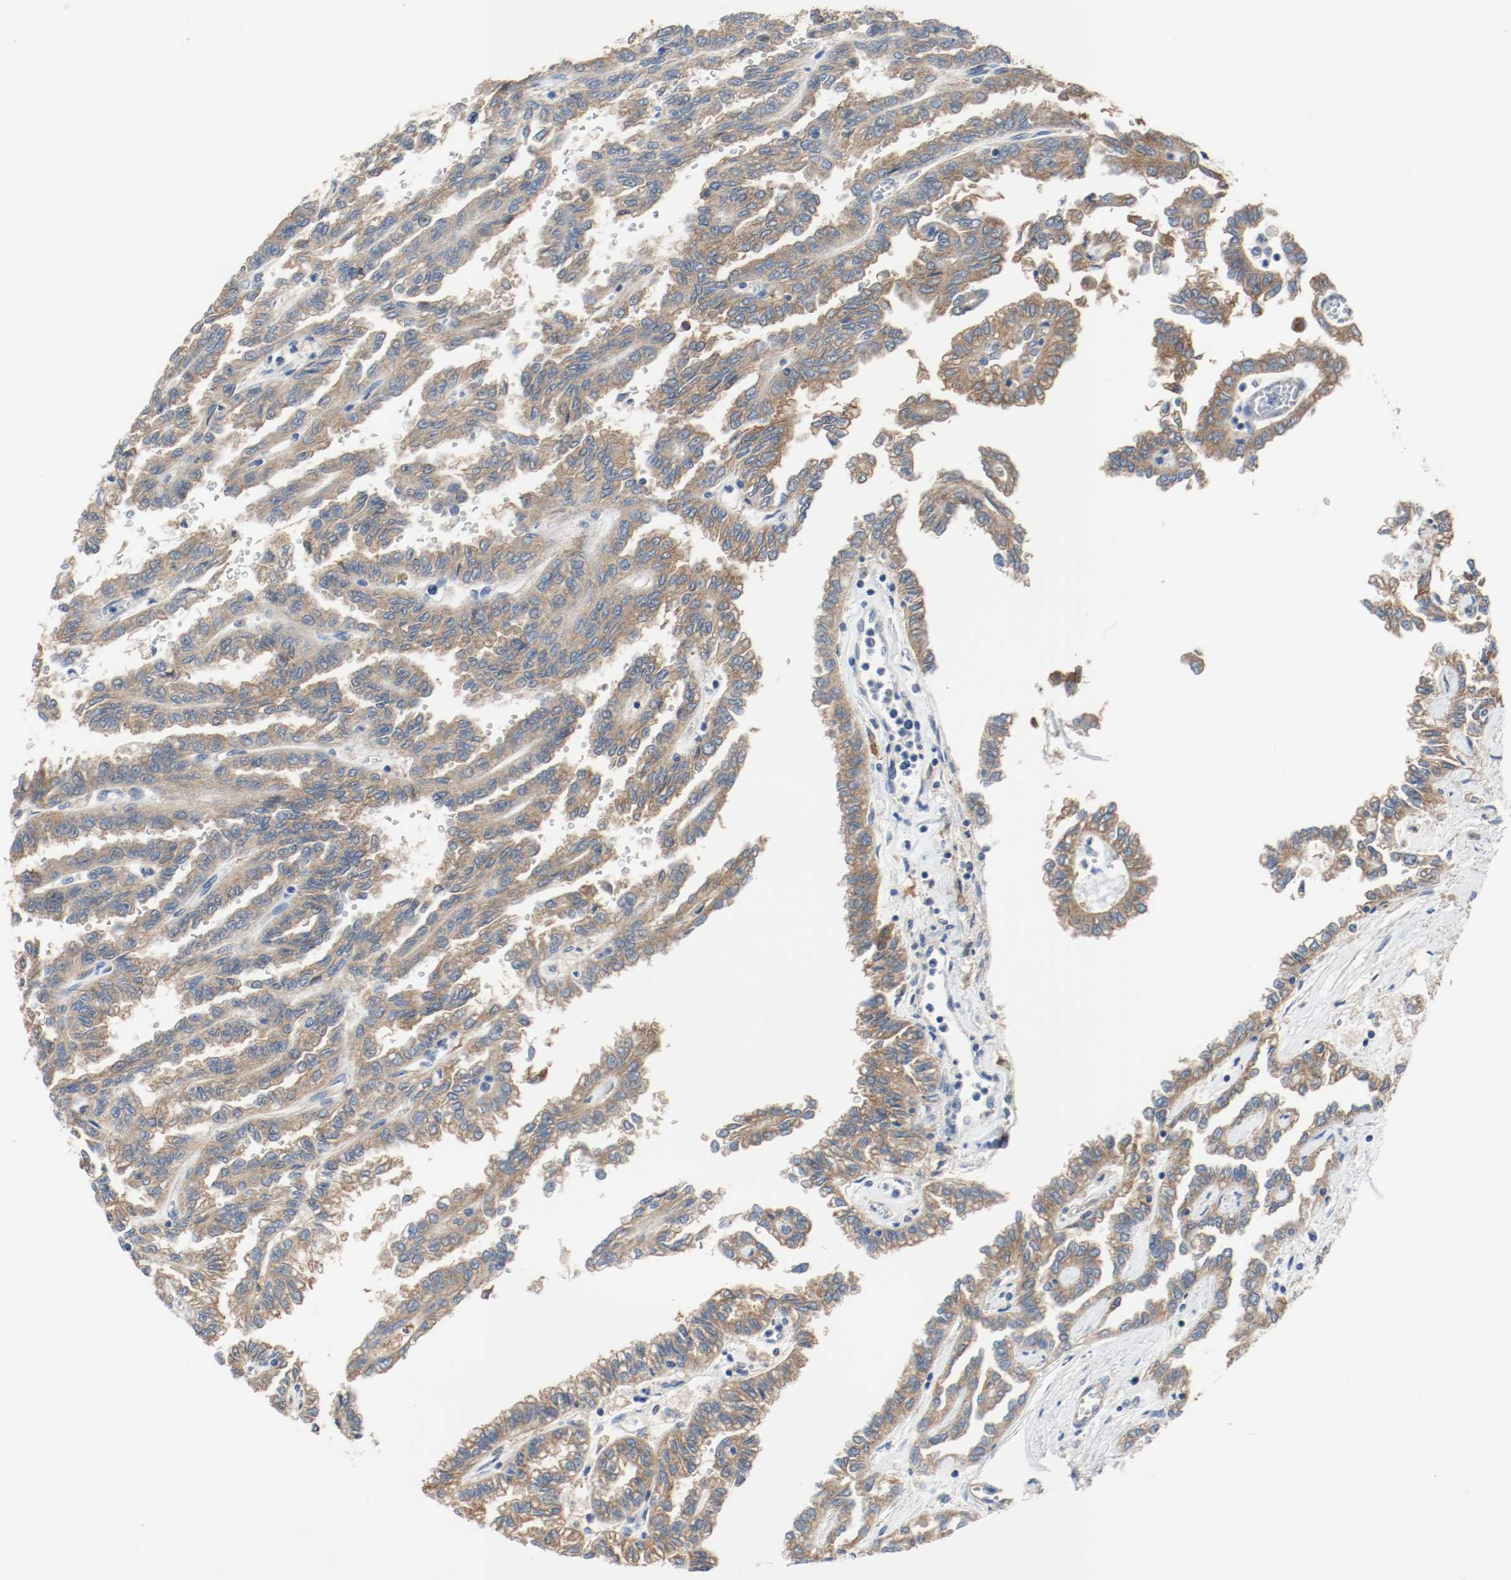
{"staining": {"intensity": "weak", "quantity": ">75%", "location": "cytoplasmic/membranous"}, "tissue": "renal cancer", "cell_type": "Tumor cells", "image_type": "cancer", "snomed": [{"axis": "morphology", "description": "Inflammation, NOS"}, {"axis": "morphology", "description": "Adenocarcinoma, NOS"}, {"axis": "topography", "description": "Kidney"}], "caption": "Immunohistochemical staining of renal adenocarcinoma shows weak cytoplasmic/membranous protein expression in approximately >75% of tumor cells.", "gene": "TUBA3D", "patient": {"sex": "male", "age": 68}}